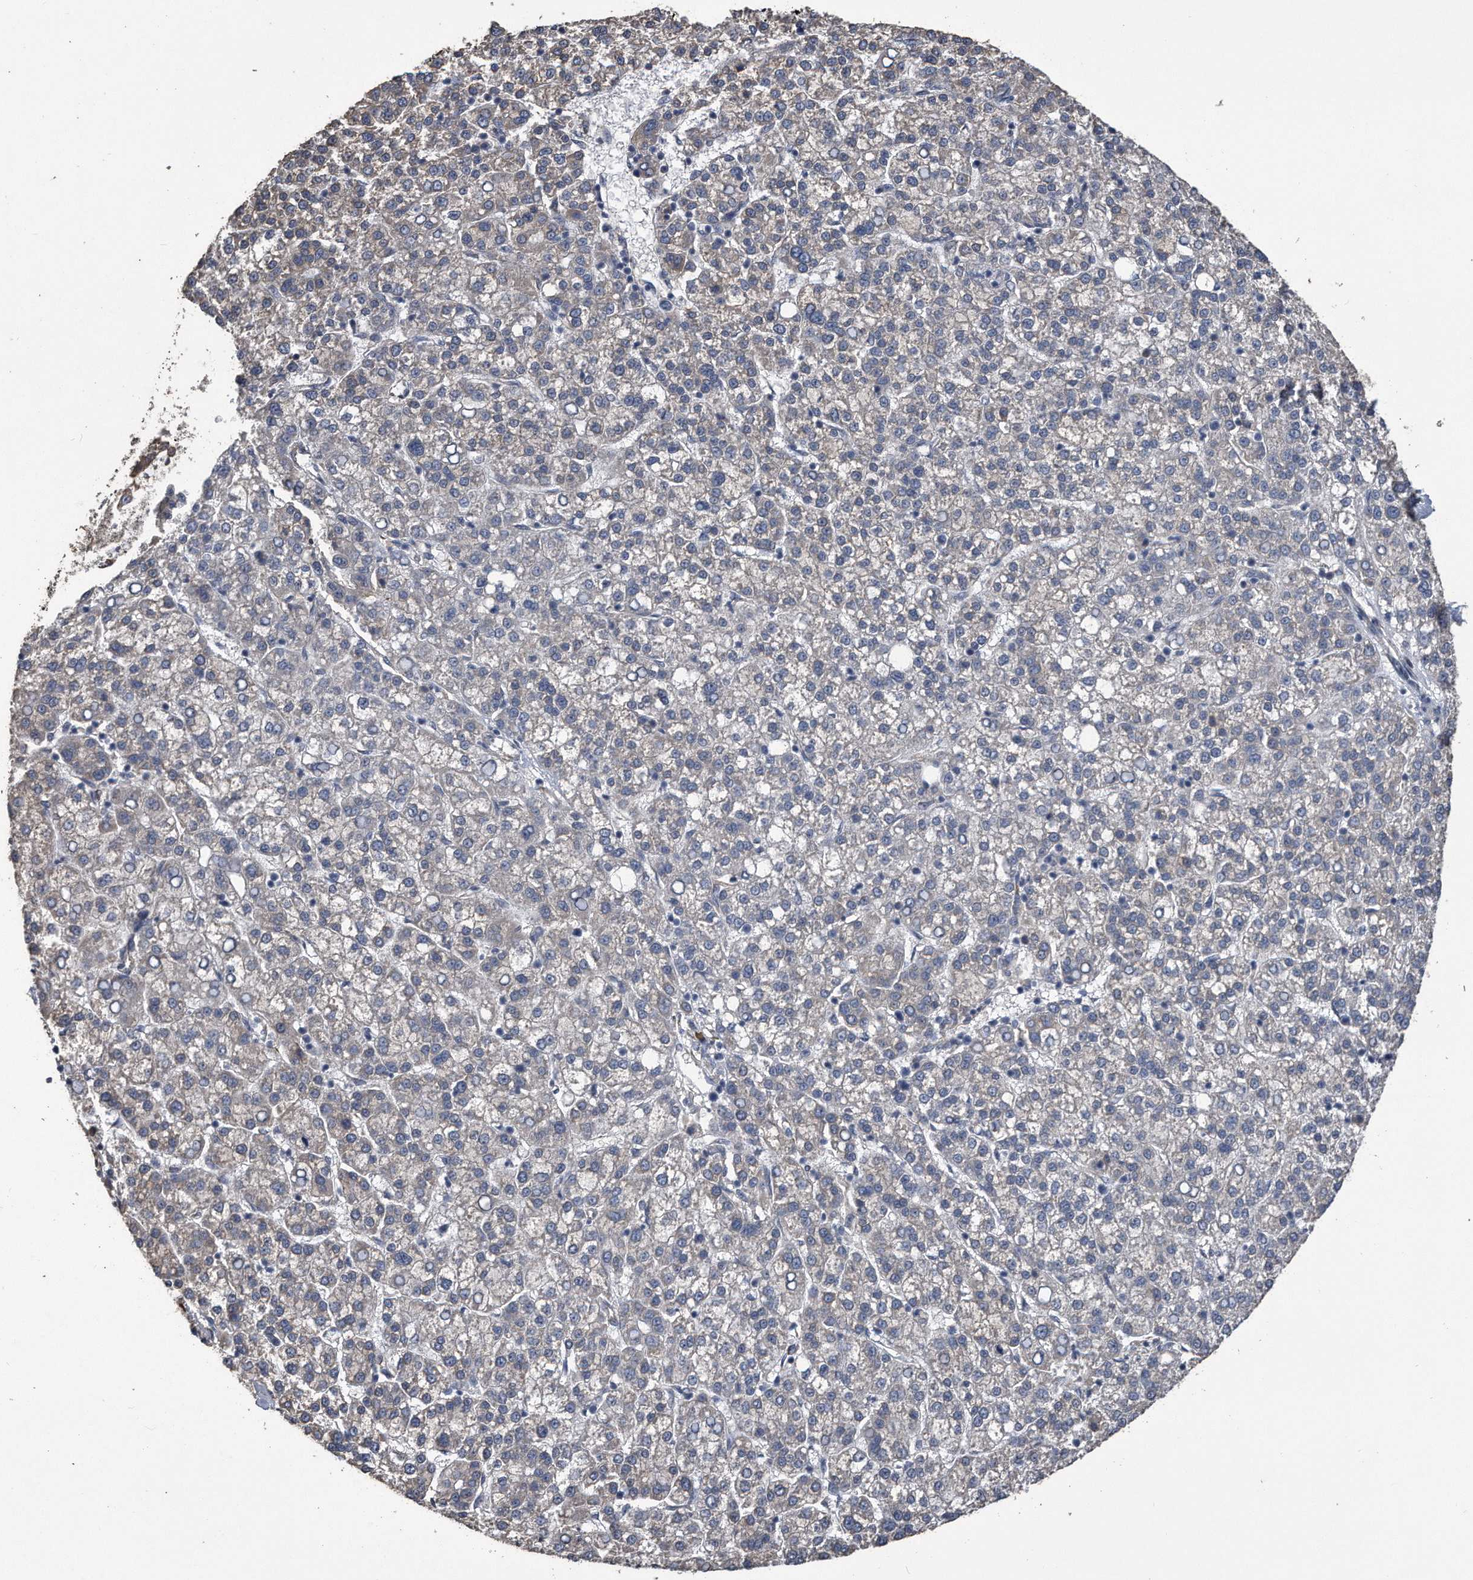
{"staining": {"intensity": "negative", "quantity": "none", "location": "none"}, "tissue": "liver cancer", "cell_type": "Tumor cells", "image_type": "cancer", "snomed": [{"axis": "morphology", "description": "Carcinoma, Hepatocellular, NOS"}, {"axis": "topography", "description": "Liver"}], "caption": "Immunohistochemistry histopathology image of liver cancer (hepatocellular carcinoma) stained for a protein (brown), which reveals no positivity in tumor cells.", "gene": "PCLO", "patient": {"sex": "female", "age": 58}}